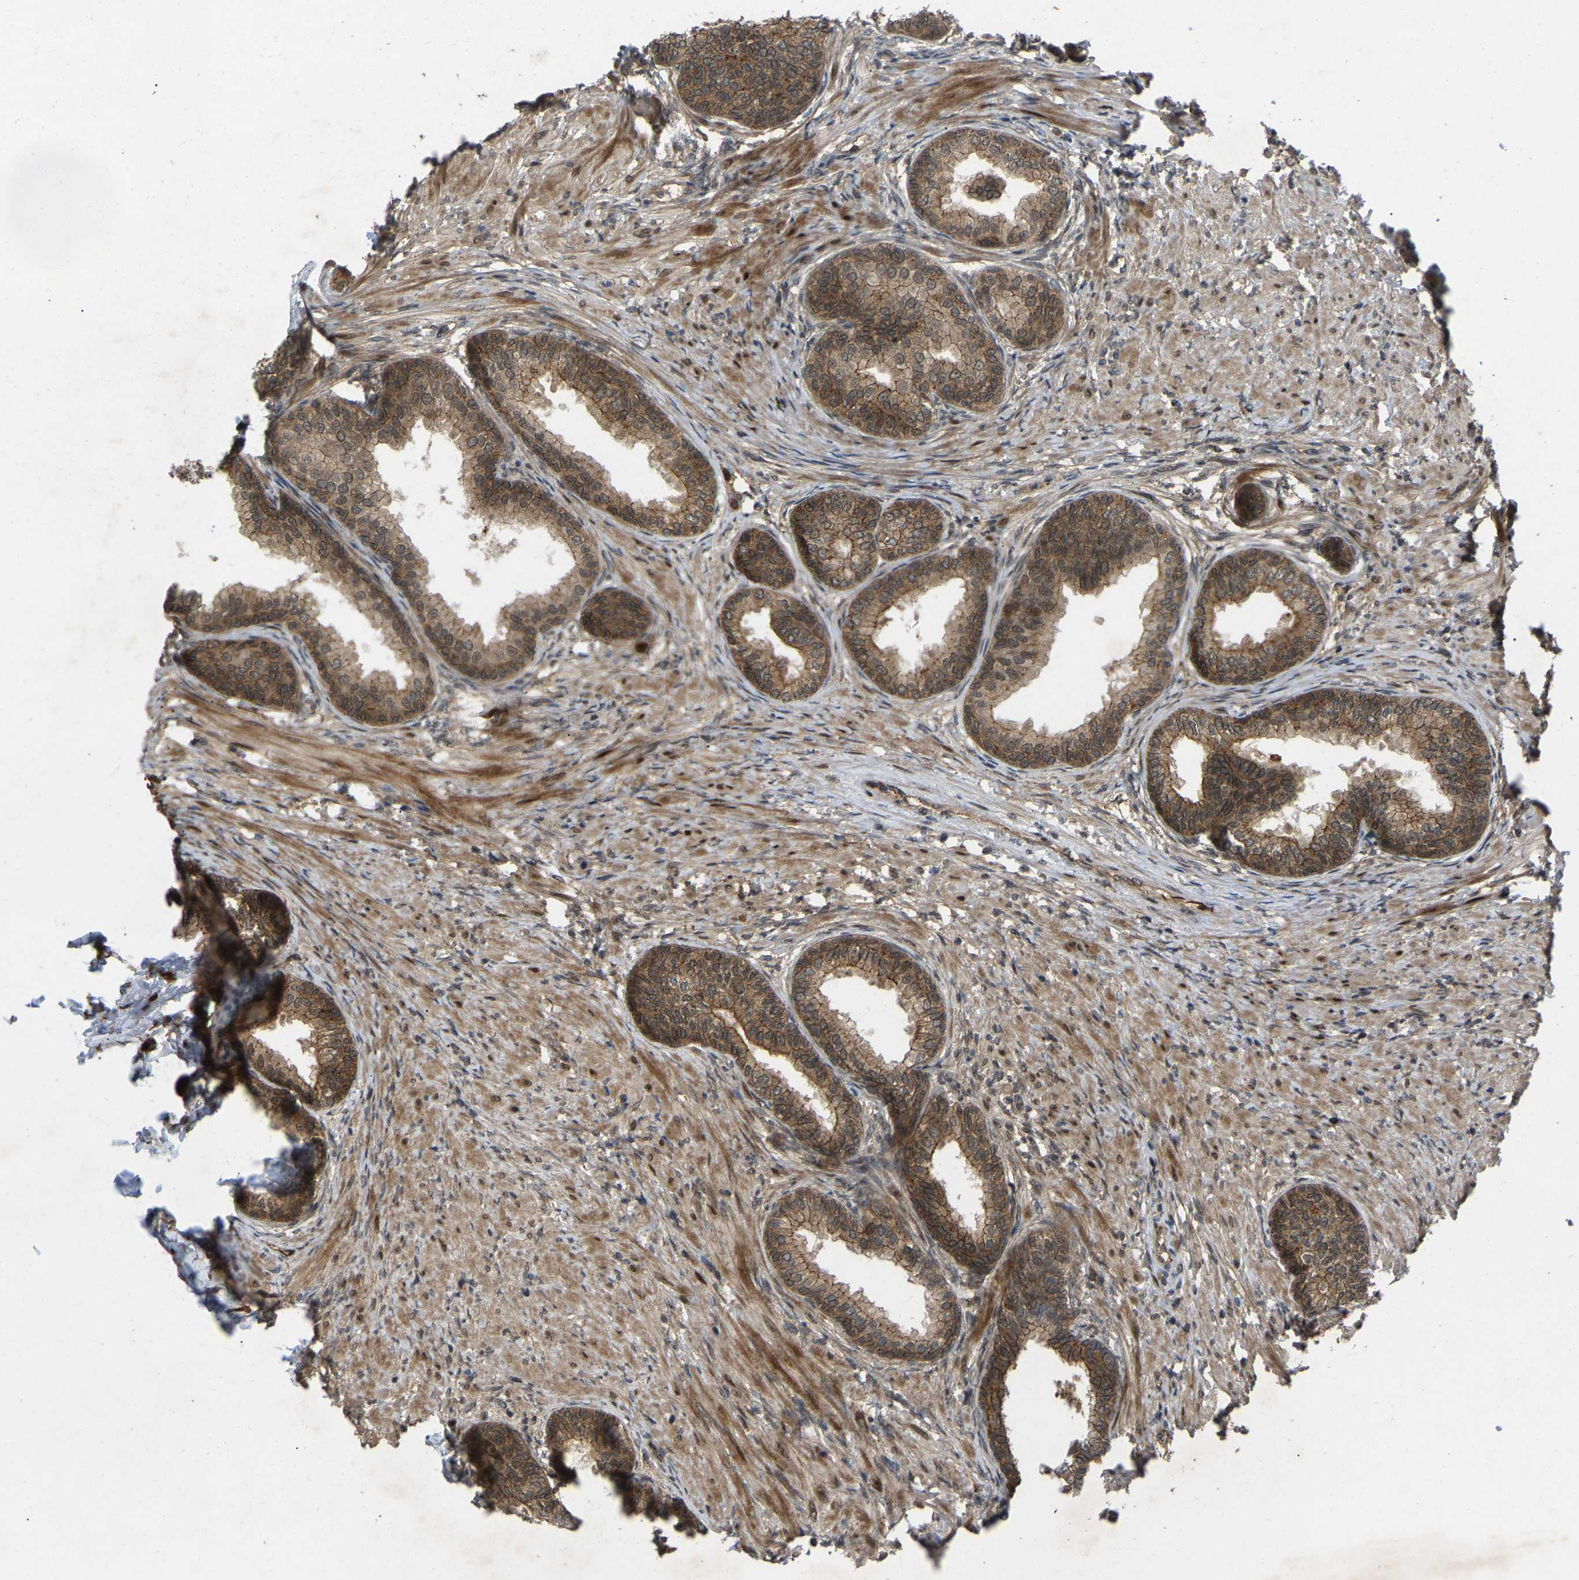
{"staining": {"intensity": "strong", "quantity": ">75%", "location": "cytoplasmic/membranous,nuclear"}, "tissue": "prostate", "cell_type": "Glandular cells", "image_type": "normal", "snomed": [{"axis": "morphology", "description": "Normal tissue, NOS"}, {"axis": "topography", "description": "Prostate"}], "caption": "Immunohistochemical staining of normal prostate shows high levels of strong cytoplasmic/membranous,nuclear expression in approximately >75% of glandular cells. (DAB (3,3'-diaminobenzidine) IHC, brown staining for protein, blue staining for nuclei).", "gene": "KIAA1549", "patient": {"sex": "male", "age": 76}}